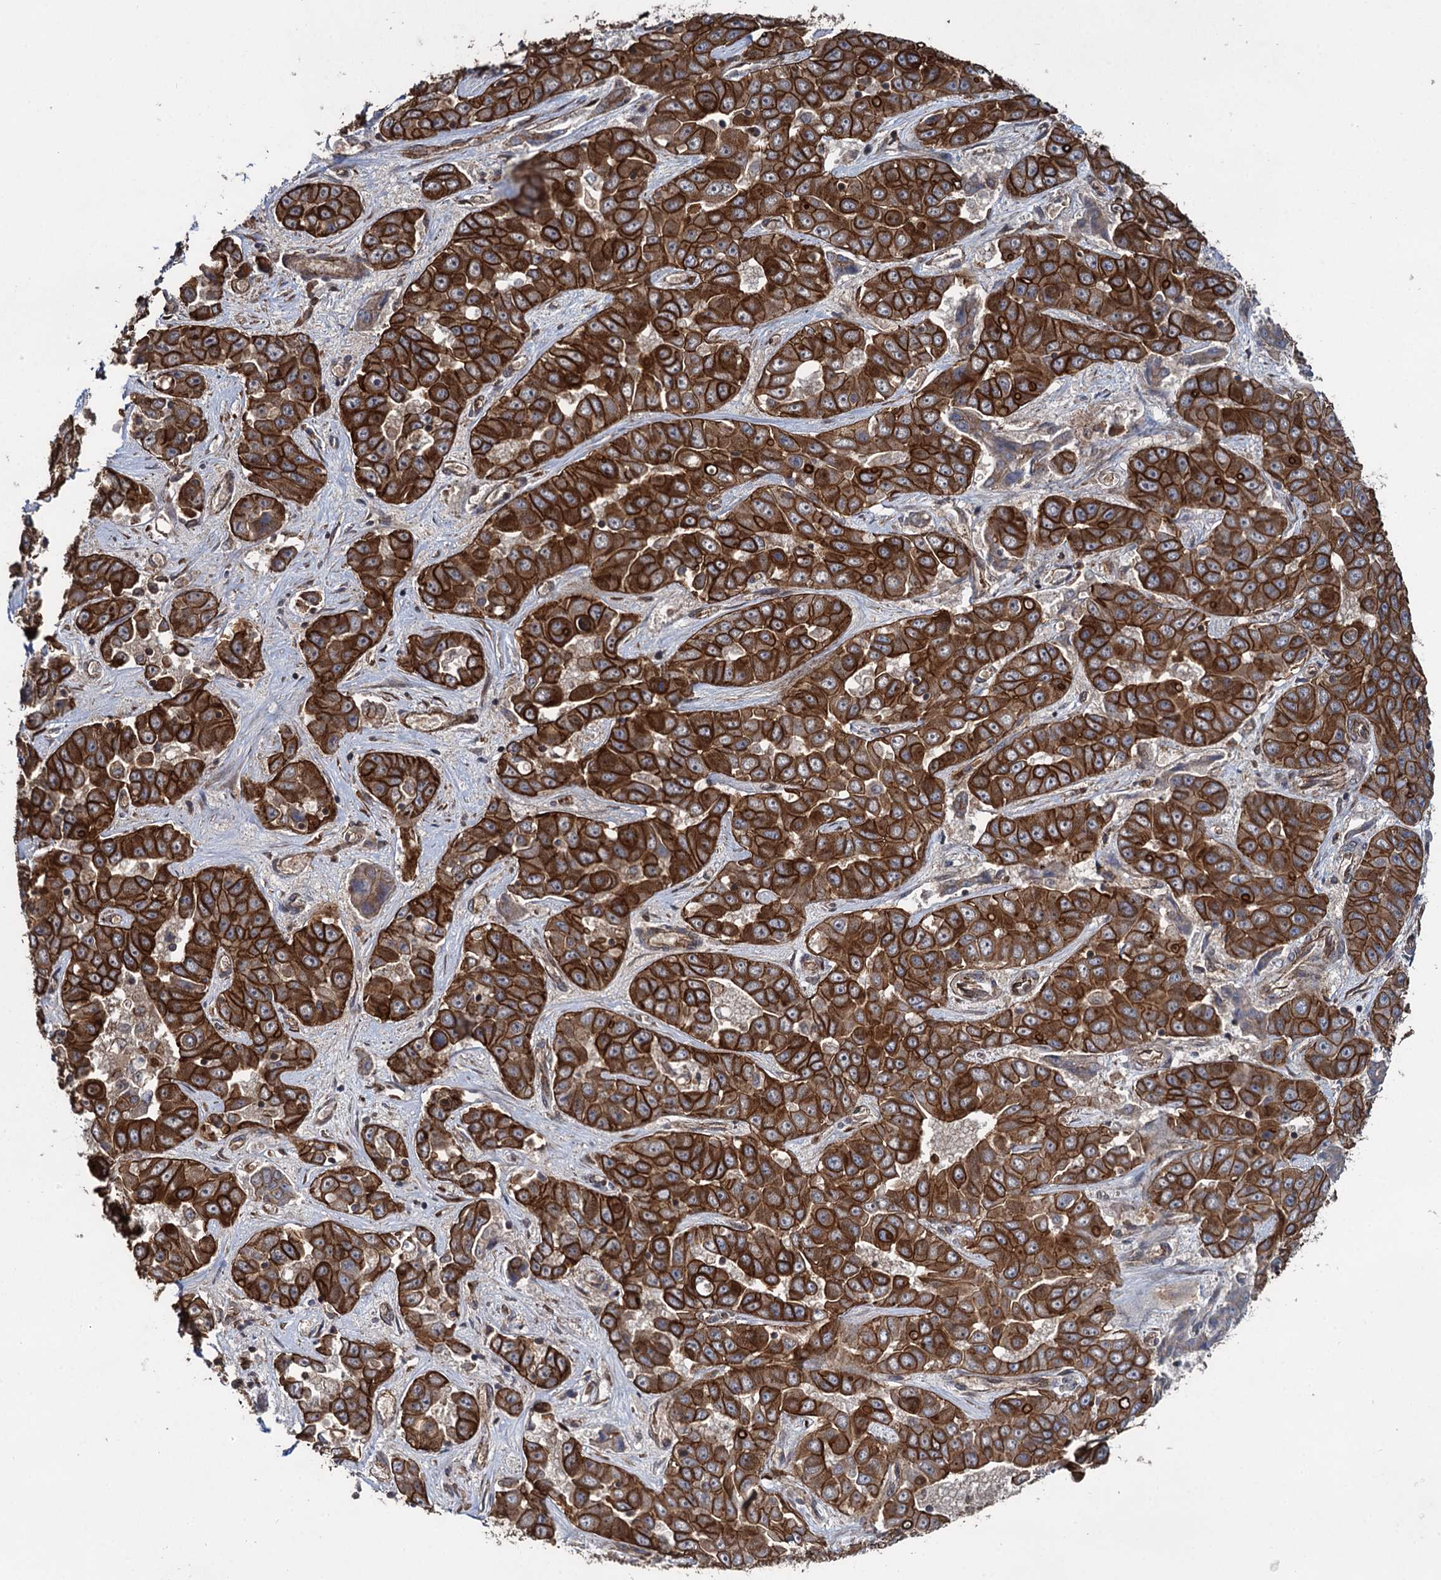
{"staining": {"intensity": "strong", "quantity": ">75%", "location": "cytoplasmic/membranous"}, "tissue": "liver cancer", "cell_type": "Tumor cells", "image_type": "cancer", "snomed": [{"axis": "morphology", "description": "Cholangiocarcinoma"}, {"axis": "topography", "description": "Liver"}], "caption": "Liver cholangiocarcinoma stained with a protein marker demonstrates strong staining in tumor cells.", "gene": "SVIP", "patient": {"sex": "female", "age": 52}}